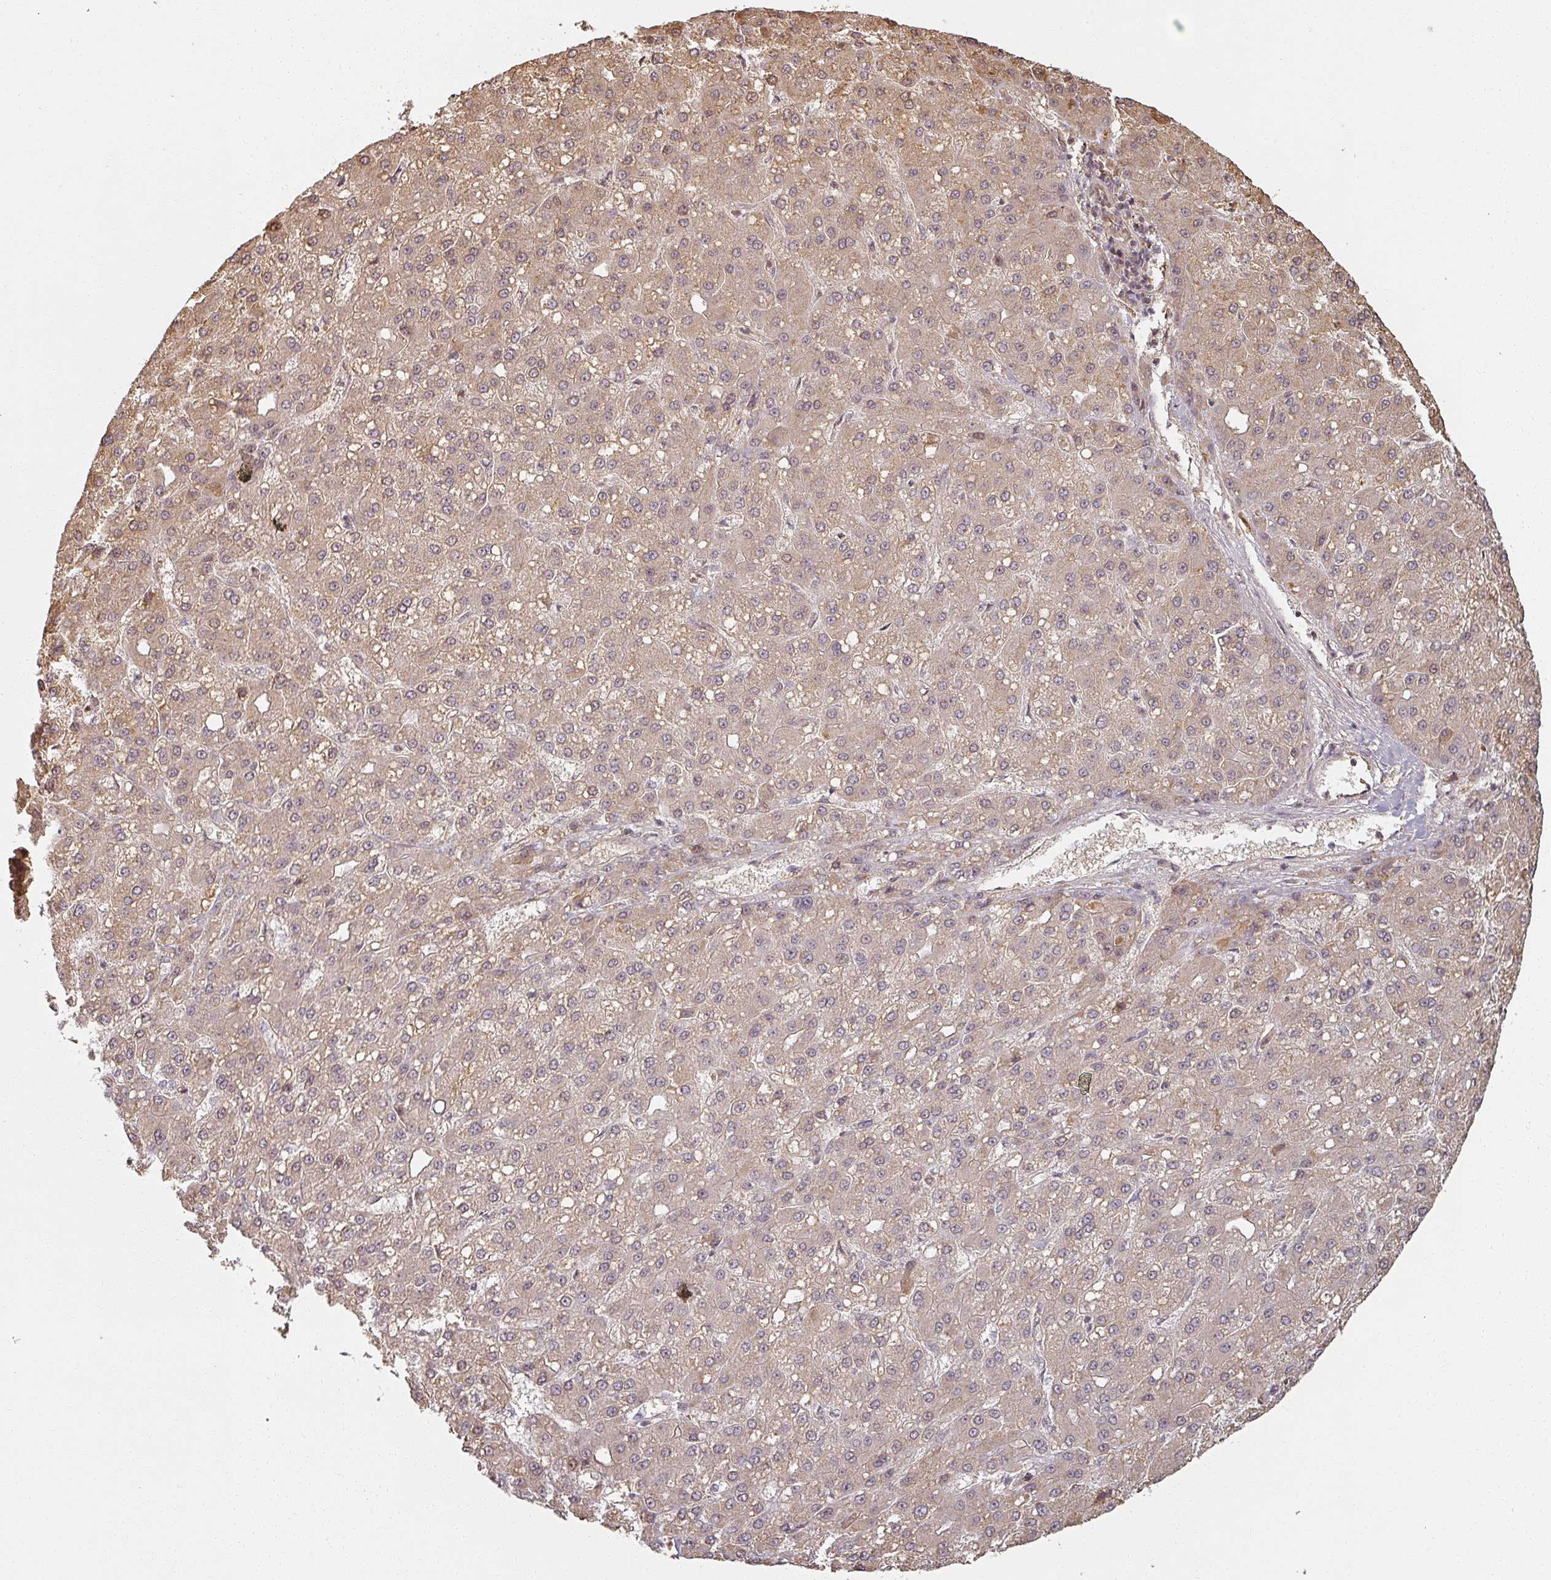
{"staining": {"intensity": "weak", "quantity": ">75%", "location": "cytoplasmic/membranous,nuclear"}, "tissue": "liver cancer", "cell_type": "Tumor cells", "image_type": "cancer", "snomed": [{"axis": "morphology", "description": "Carcinoma, Hepatocellular, NOS"}, {"axis": "topography", "description": "Liver"}], "caption": "Protein expression analysis of human liver cancer reveals weak cytoplasmic/membranous and nuclear expression in approximately >75% of tumor cells.", "gene": "MED19", "patient": {"sex": "male", "age": 67}}